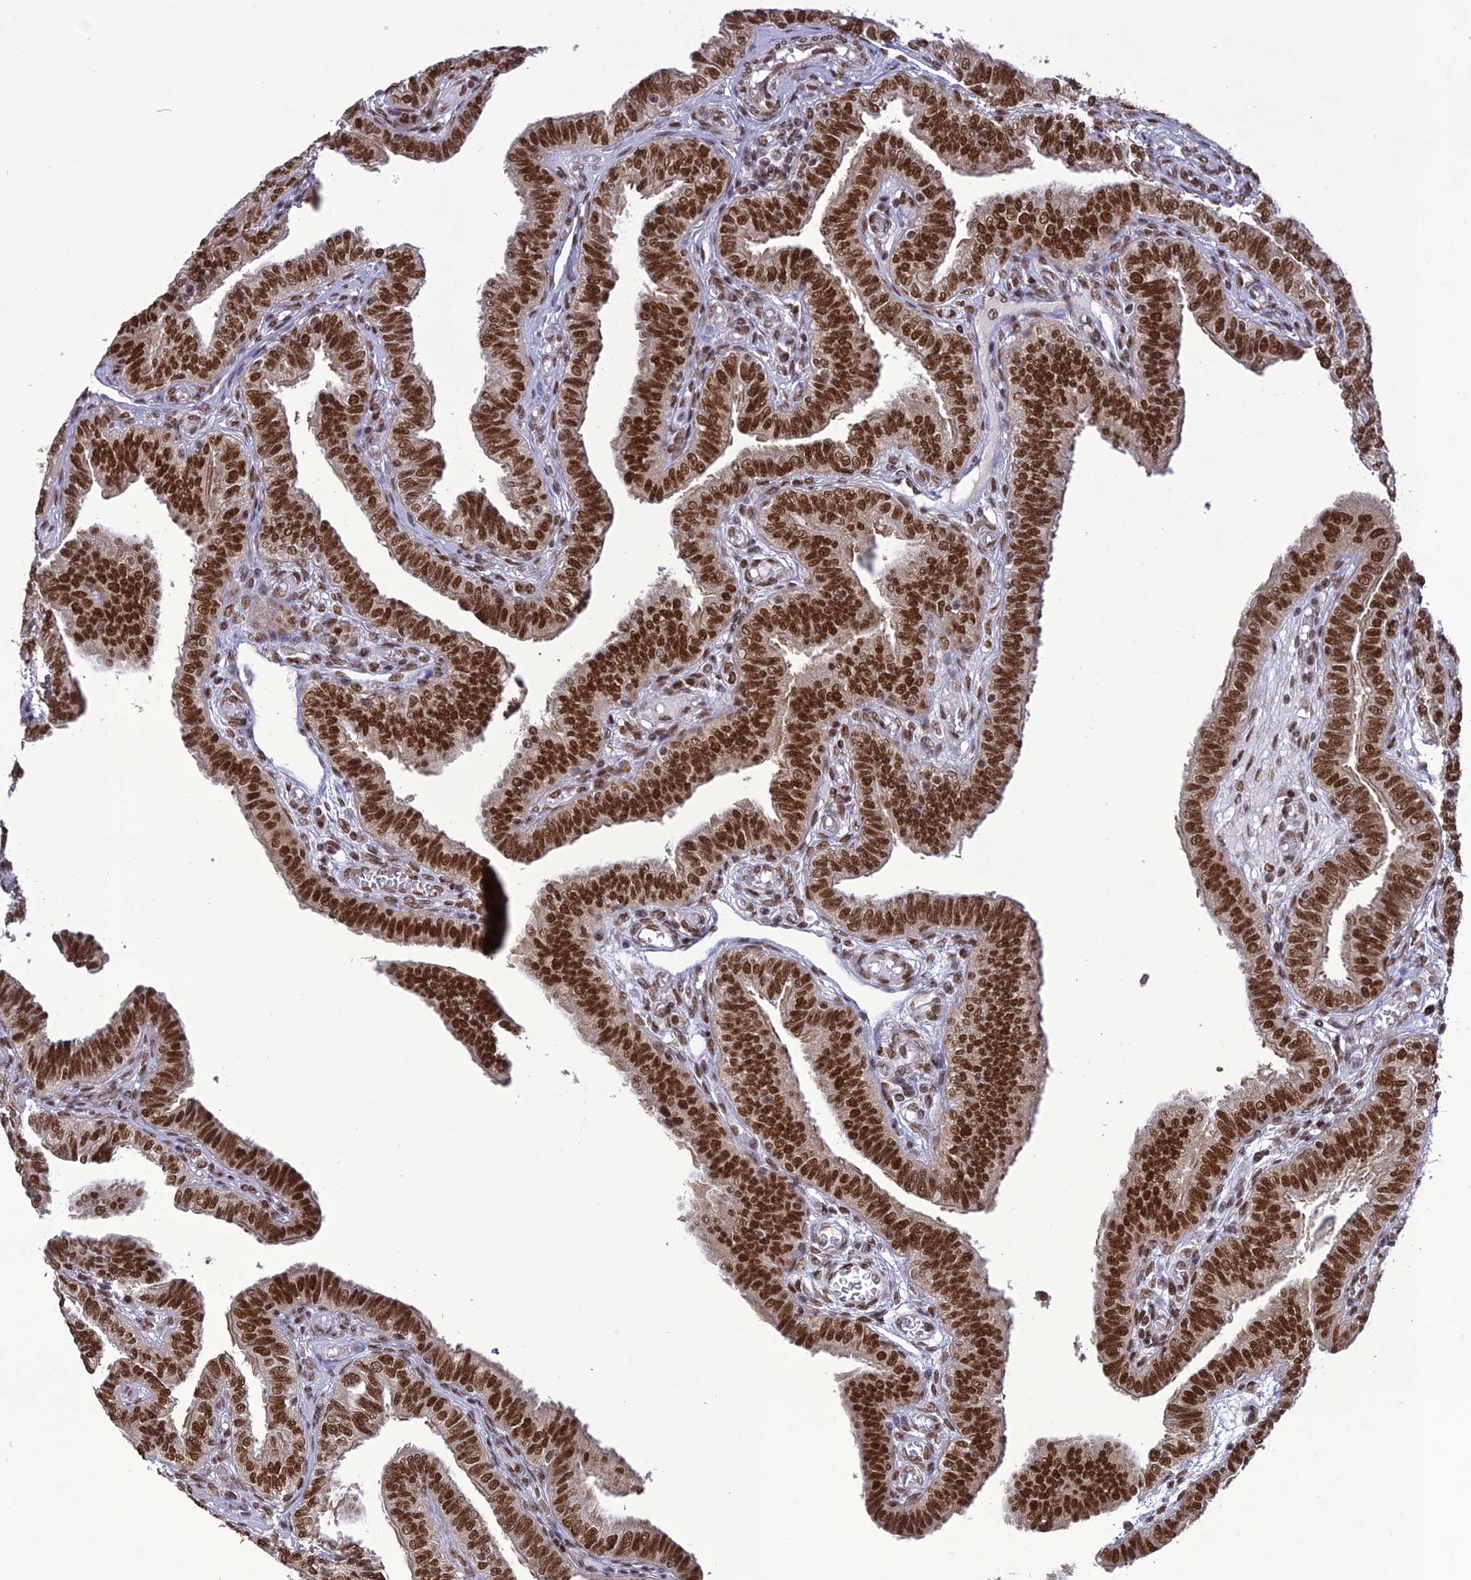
{"staining": {"intensity": "strong", "quantity": ">75%", "location": "nuclear"}, "tissue": "fallopian tube", "cell_type": "Glandular cells", "image_type": "normal", "snomed": [{"axis": "morphology", "description": "Normal tissue, NOS"}, {"axis": "topography", "description": "Fallopian tube"}], "caption": "The immunohistochemical stain highlights strong nuclear staining in glandular cells of benign fallopian tube. Using DAB (brown) and hematoxylin (blue) stains, captured at high magnification using brightfield microscopy.", "gene": "DDX1", "patient": {"sex": "female", "age": 39}}